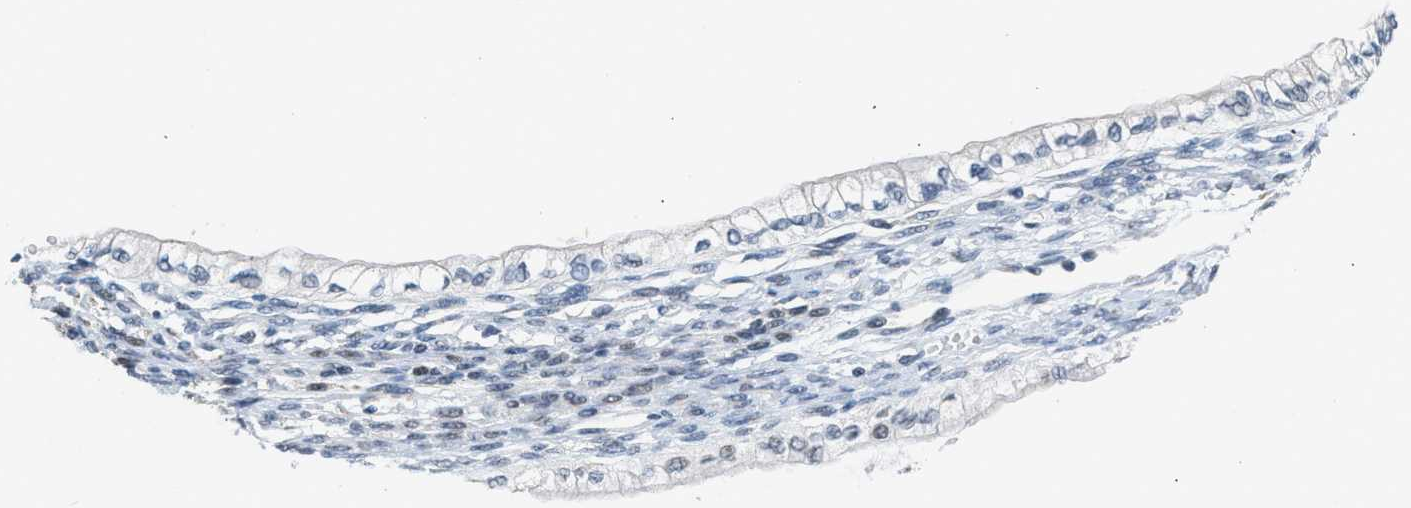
{"staining": {"intensity": "negative", "quantity": "none", "location": "none"}, "tissue": "ovarian cancer", "cell_type": "Tumor cells", "image_type": "cancer", "snomed": [{"axis": "morphology", "description": "Cystadenocarcinoma, mucinous, NOS"}, {"axis": "topography", "description": "Ovary"}], "caption": "Immunohistochemical staining of human mucinous cystadenocarcinoma (ovarian) reveals no significant expression in tumor cells. The staining is performed using DAB brown chromogen with nuclei counter-stained in using hematoxylin.", "gene": "TERF2IP", "patient": {"sex": "female", "age": 57}}